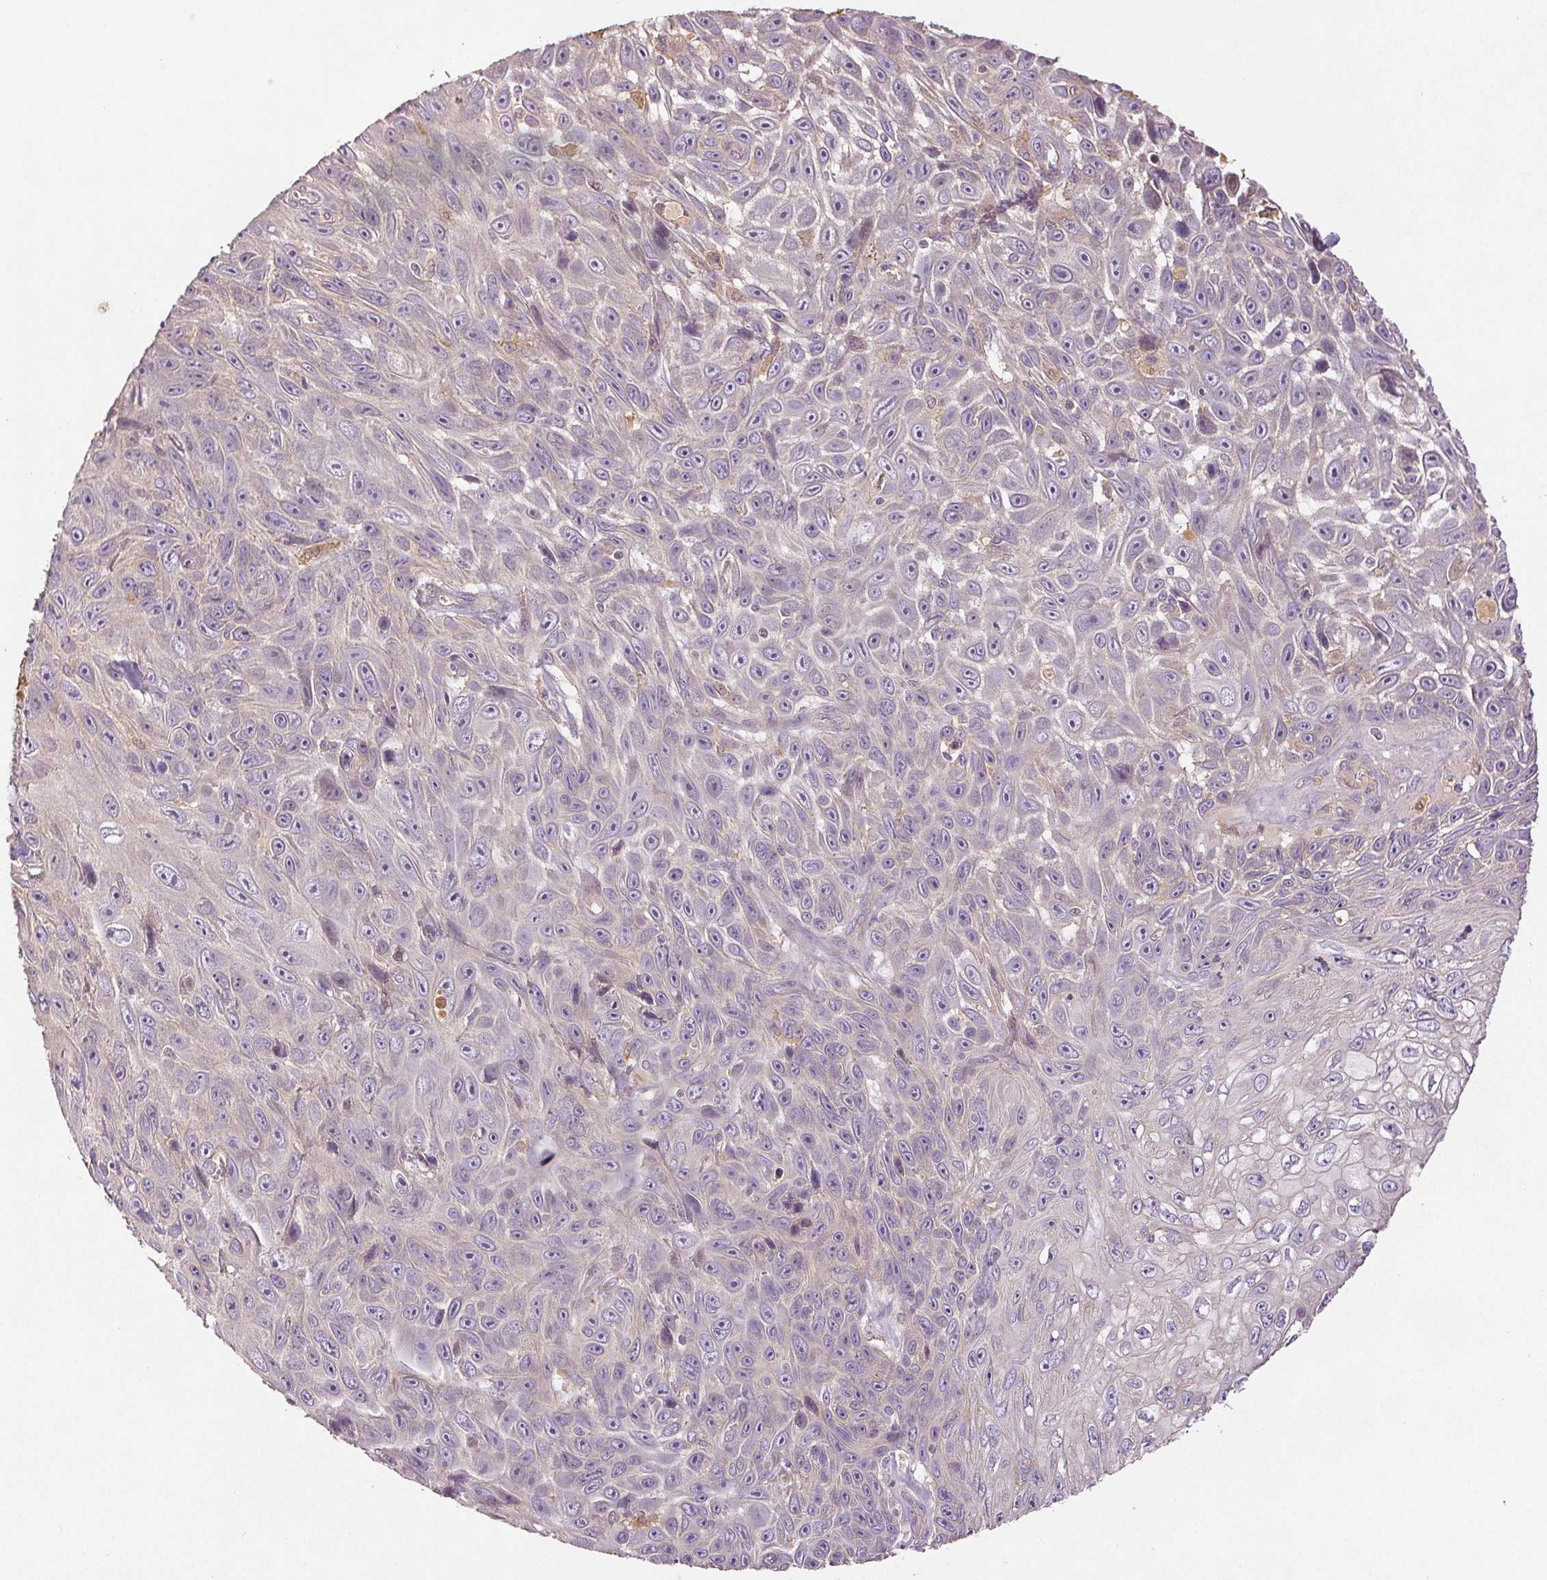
{"staining": {"intensity": "negative", "quantity": "none", "location": "none"}, "tissue": "skin cancer", "cell_type": "Tumor cells", "image_type": "cancer", "snomed": [{"axis": "morphology", "description": "Squamous cell carcinoma, NOS"}, {"axis": "topography", "description": "Skin"}], "caption": "DAB immunohistochemical staining of human skin squamous cell carcinoma demonstrates no significant staining in tumor cells.", "gene": "YIF1B", "patient": {"sex": "male", "age": 82}}